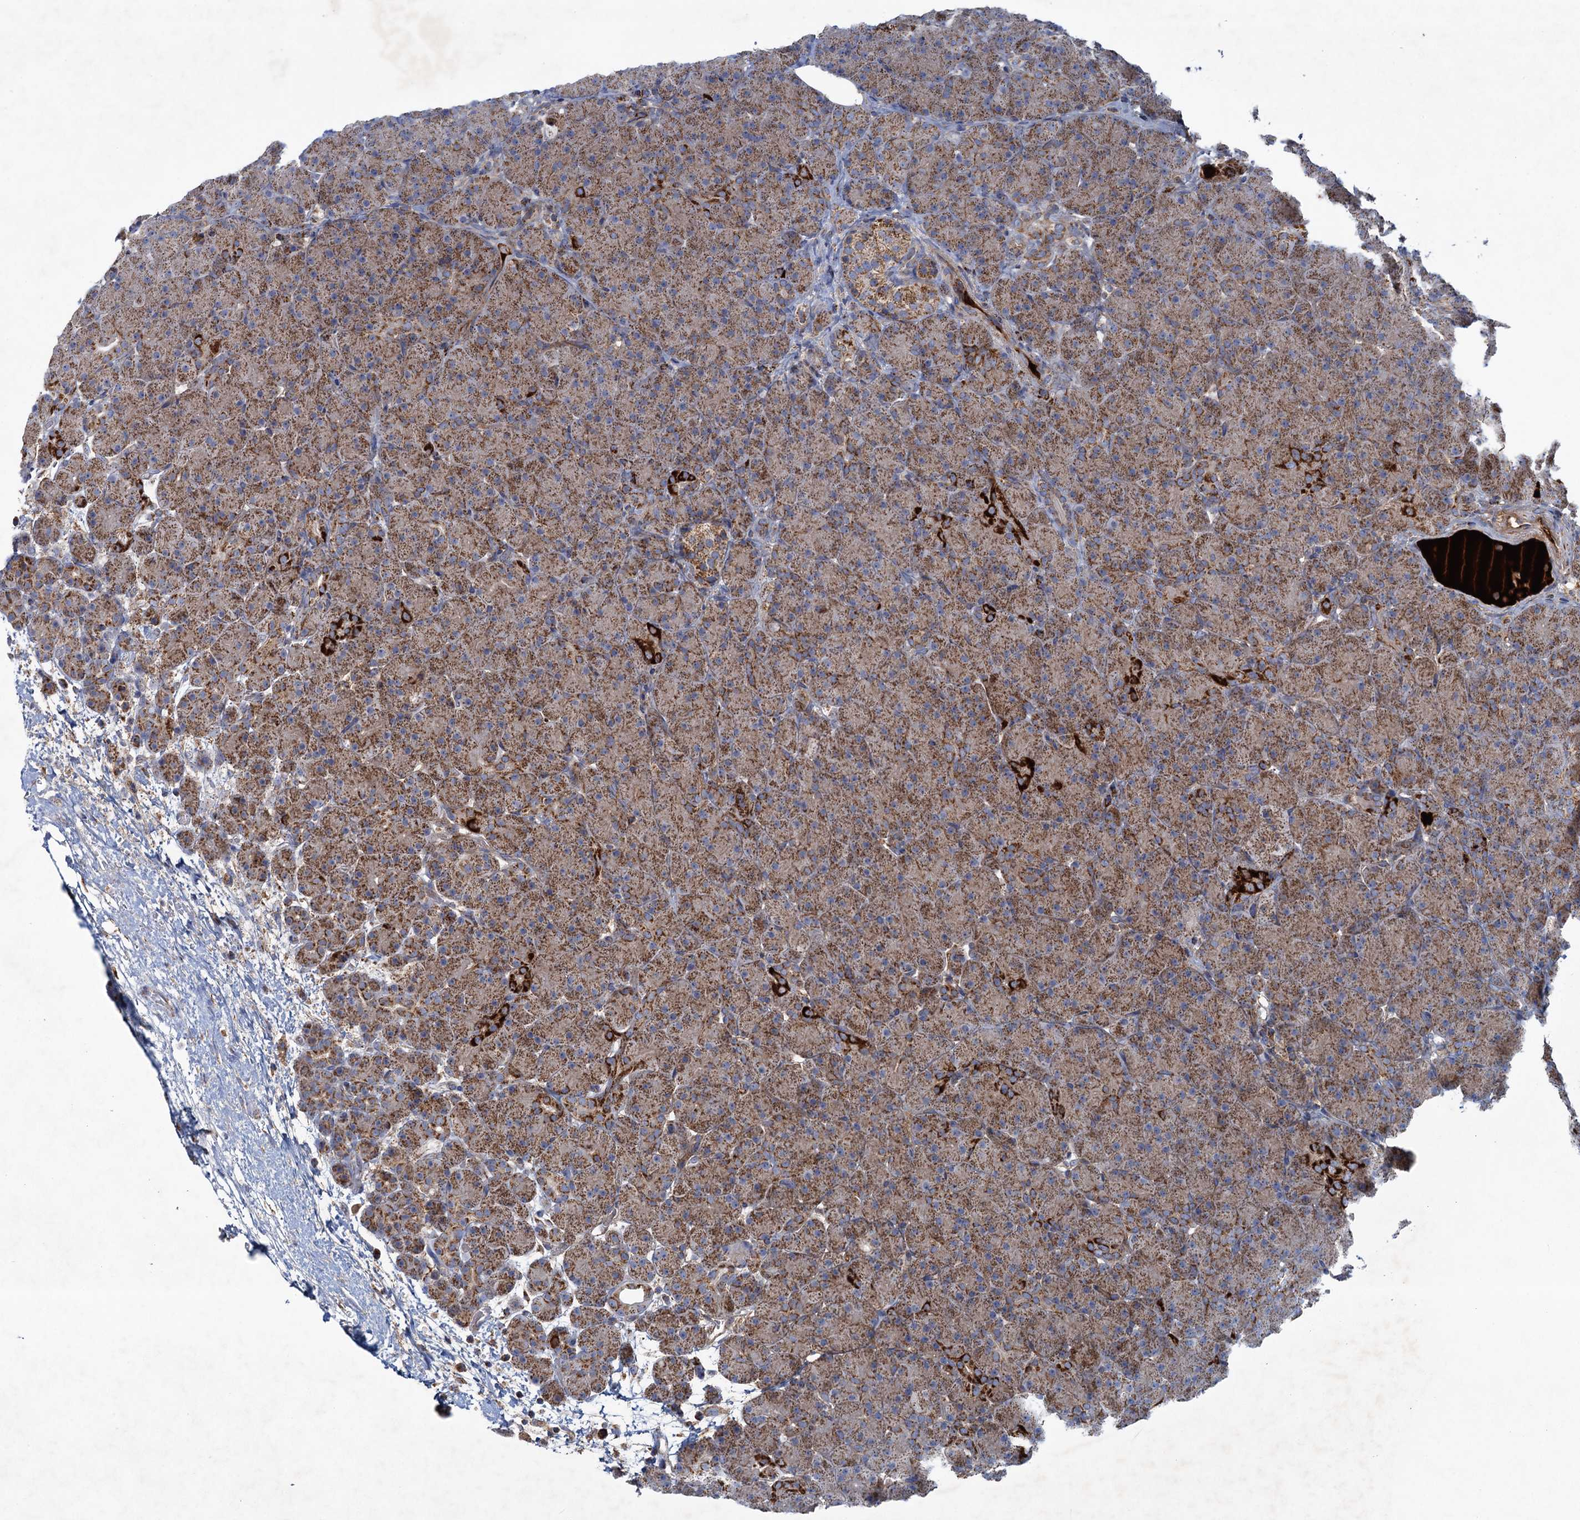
{"staining": {"intensity": "moderate", "quantity": ">75%", "location": "cytoplasmic/membranous"}, "tissue": "pancreas", "cell_type": "Exocrine glandular cells", "image_type": "normal", "snomed": [{"axis": "morphology", "description": "Normal tissue, NOS"}, {"axis": "topography", "description": "Pancreas"}], "caption": "High-power microscopy captured an IHC image of normal pancreas, revealing moderate cytoplasmic/membranous positivity in approximately >75% of exocrine glandular cells. (brown staining indicates protein expression, while blue staining denotes nuclei).", "gene": "GTPBP3", "patient": {"sex": "male", "age": 66}}